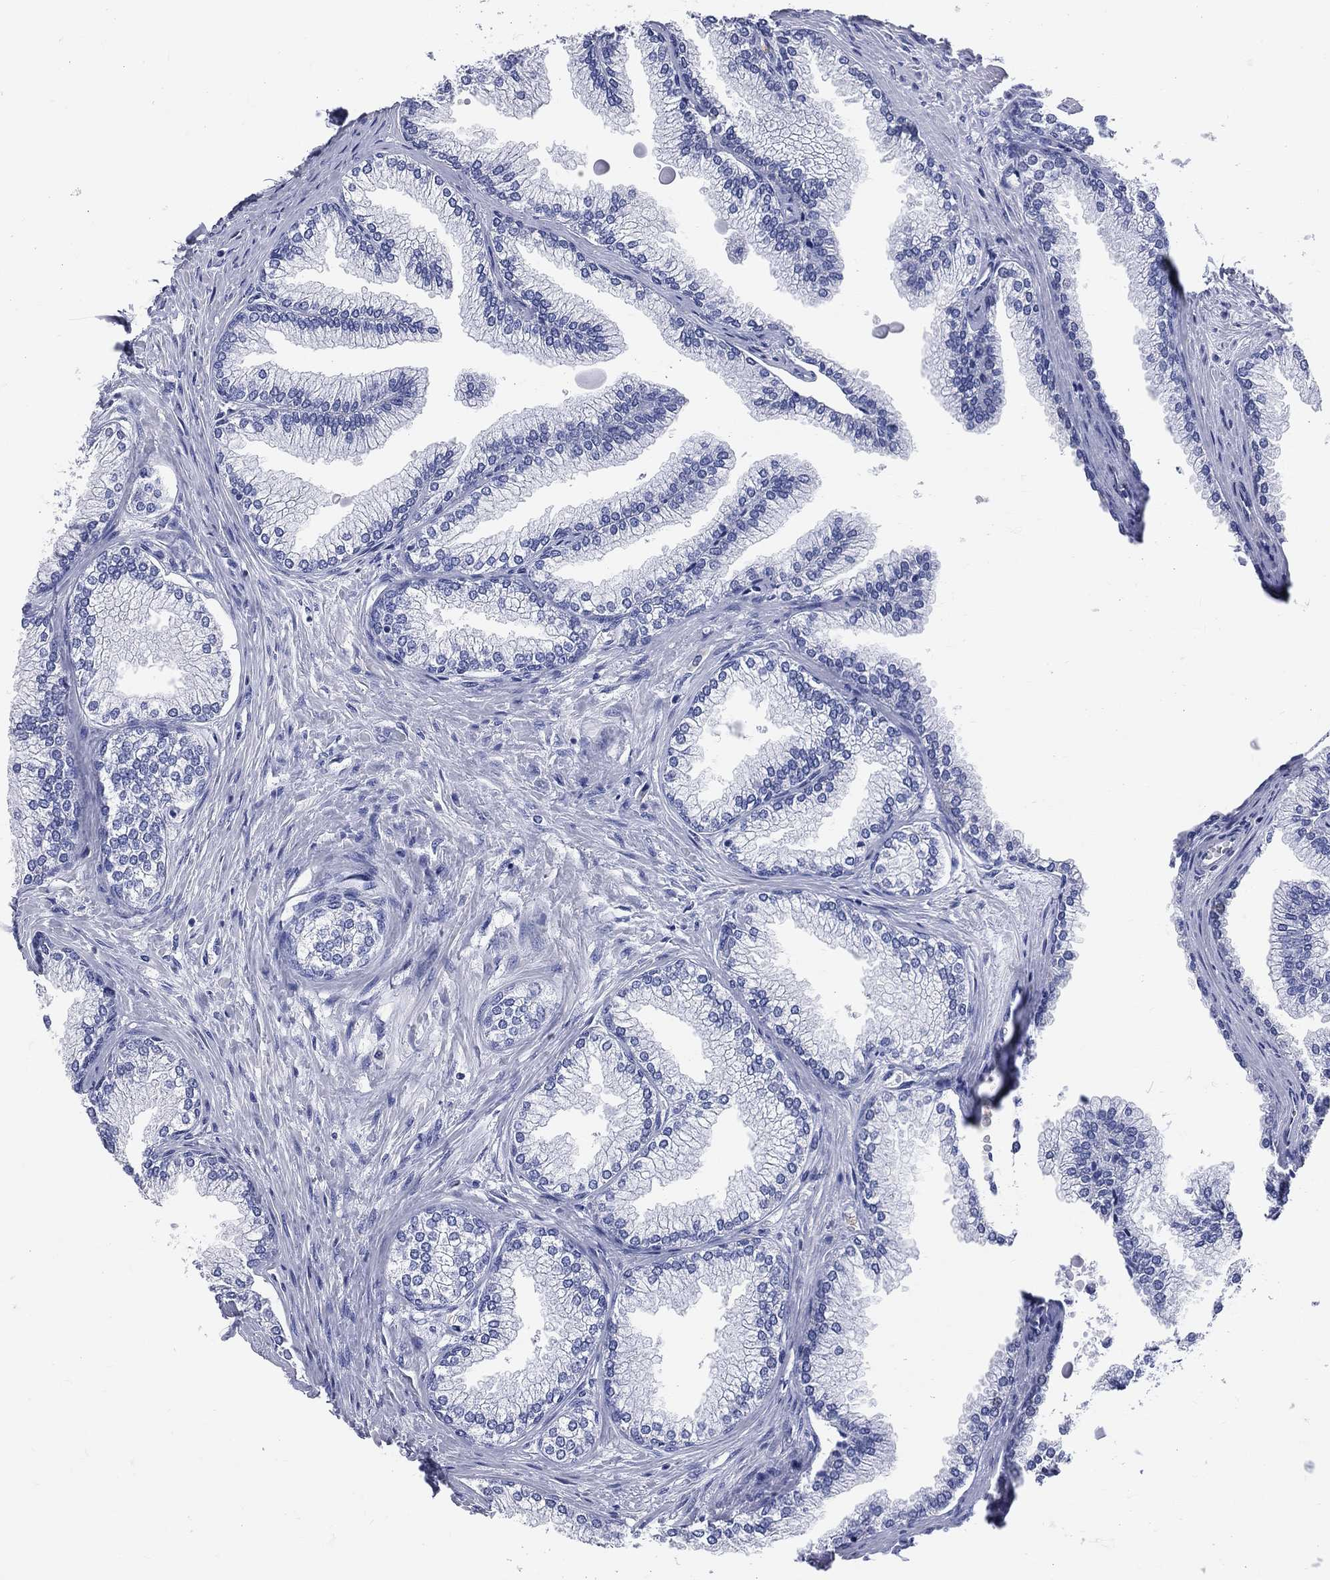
{"staining": {"intensity": "negative", "quantity": "none", "location": "none"}, "tissue": "prostate", "cell_type": "Glandular cells", "image_type": "normal", "snomed": [{"axis": "morphology", "description": "Normal tissue, NOS"}, {"axis": "topography", "description": "Prostate"}], "caption": "DAB immunohistochemical staining of normal human prostate demonstrates no significant staining in glandular cells.", "gene": "CYLC1", "patient": {"sex": "male", "age": 72}}